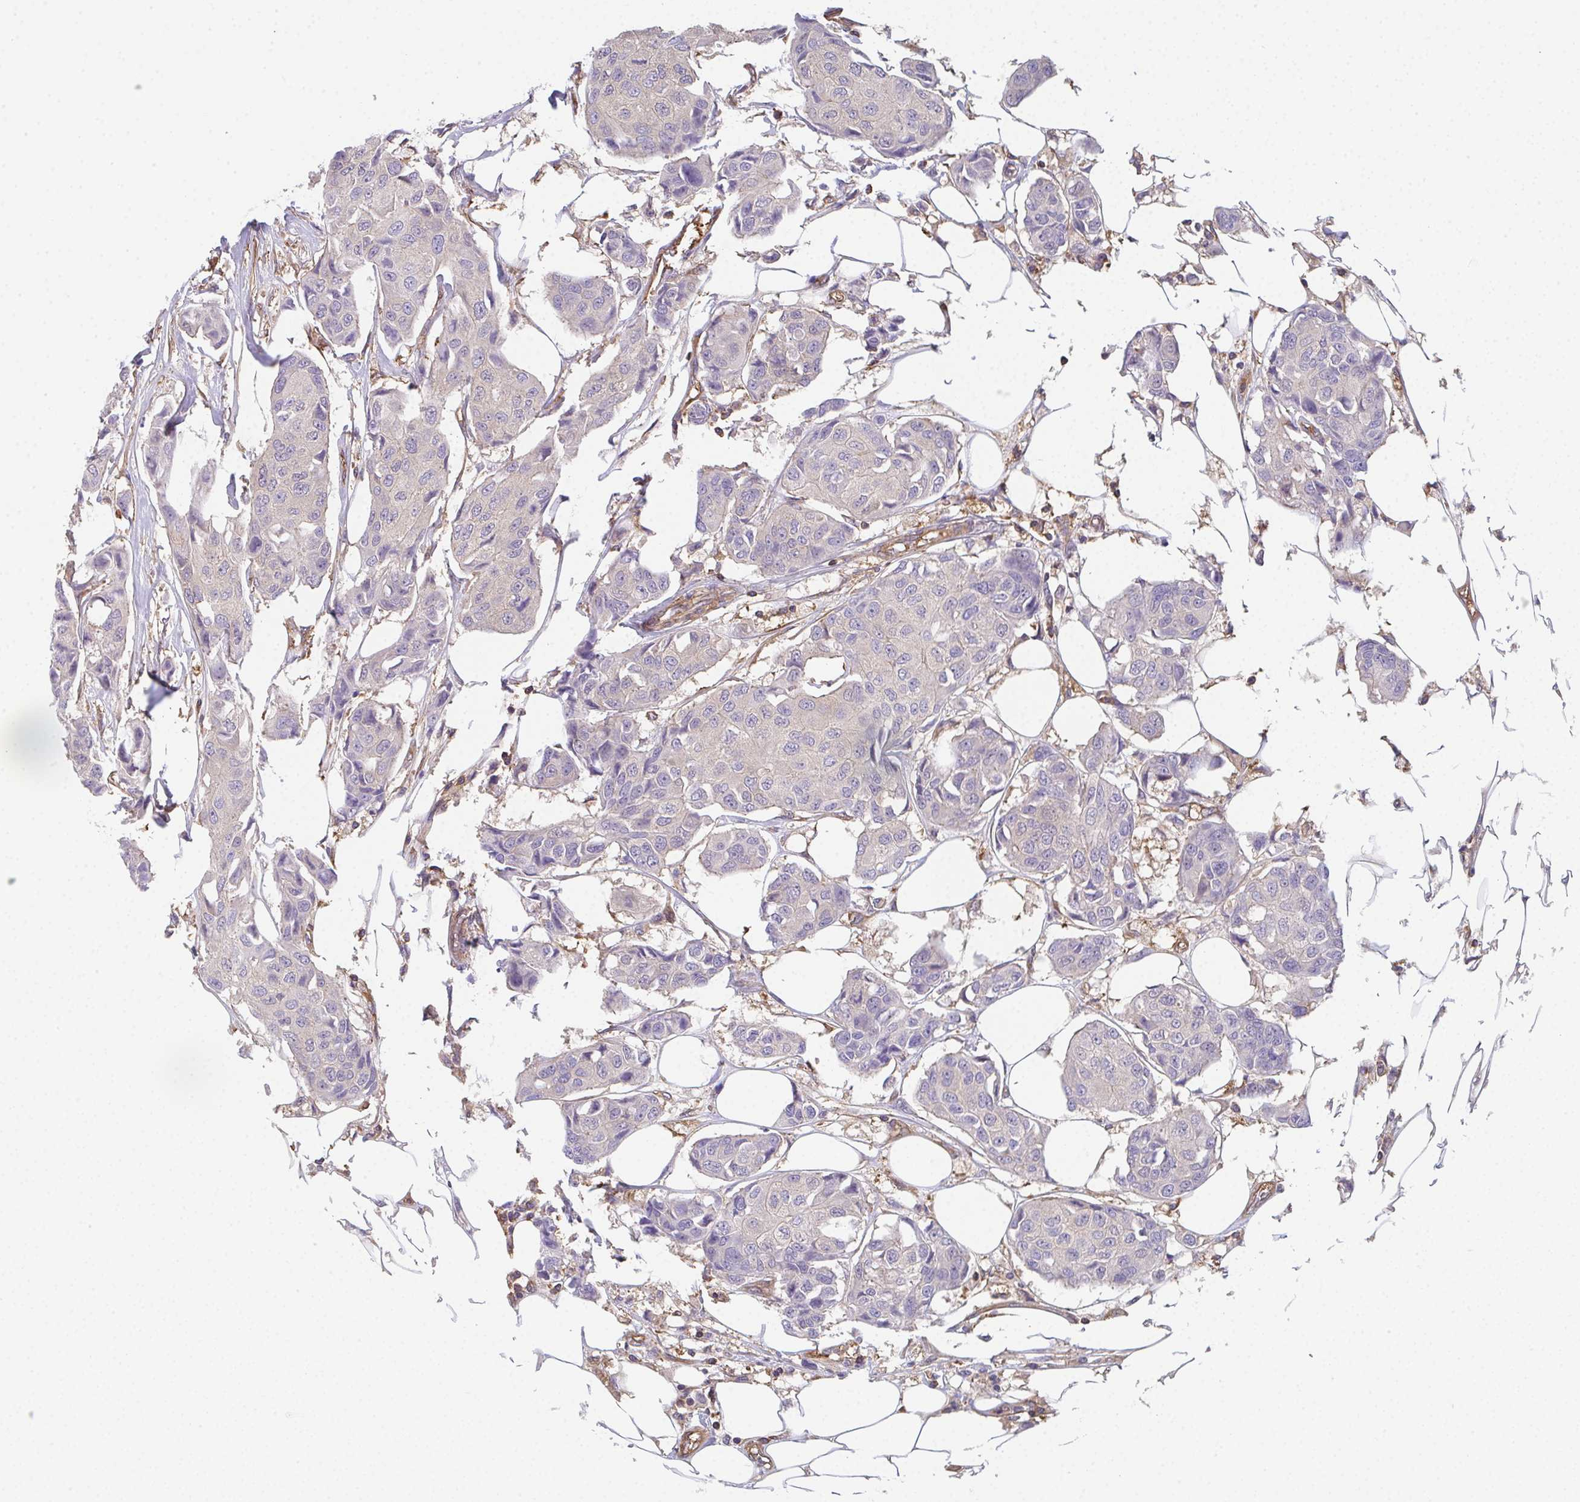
{"staining": {"intensity": "negative", "quantity": "none", "location": "none"}, "tissue": "breast cancer", "cell_type": "Tumor cells", "image_type": "cancer", "snomed": [{"axis": "morphology", "description": "Duct carcinoma"}, {"axis": "topography", "description": "Breast"}, {"axis": "topography", "description": "Lymph node"}], "caption": "Tumor cells are negative for protein expression in human breast intraductal carcinoma.", "gene": "TMEM229A", "patient": {"sex": "female", "age": 80}}